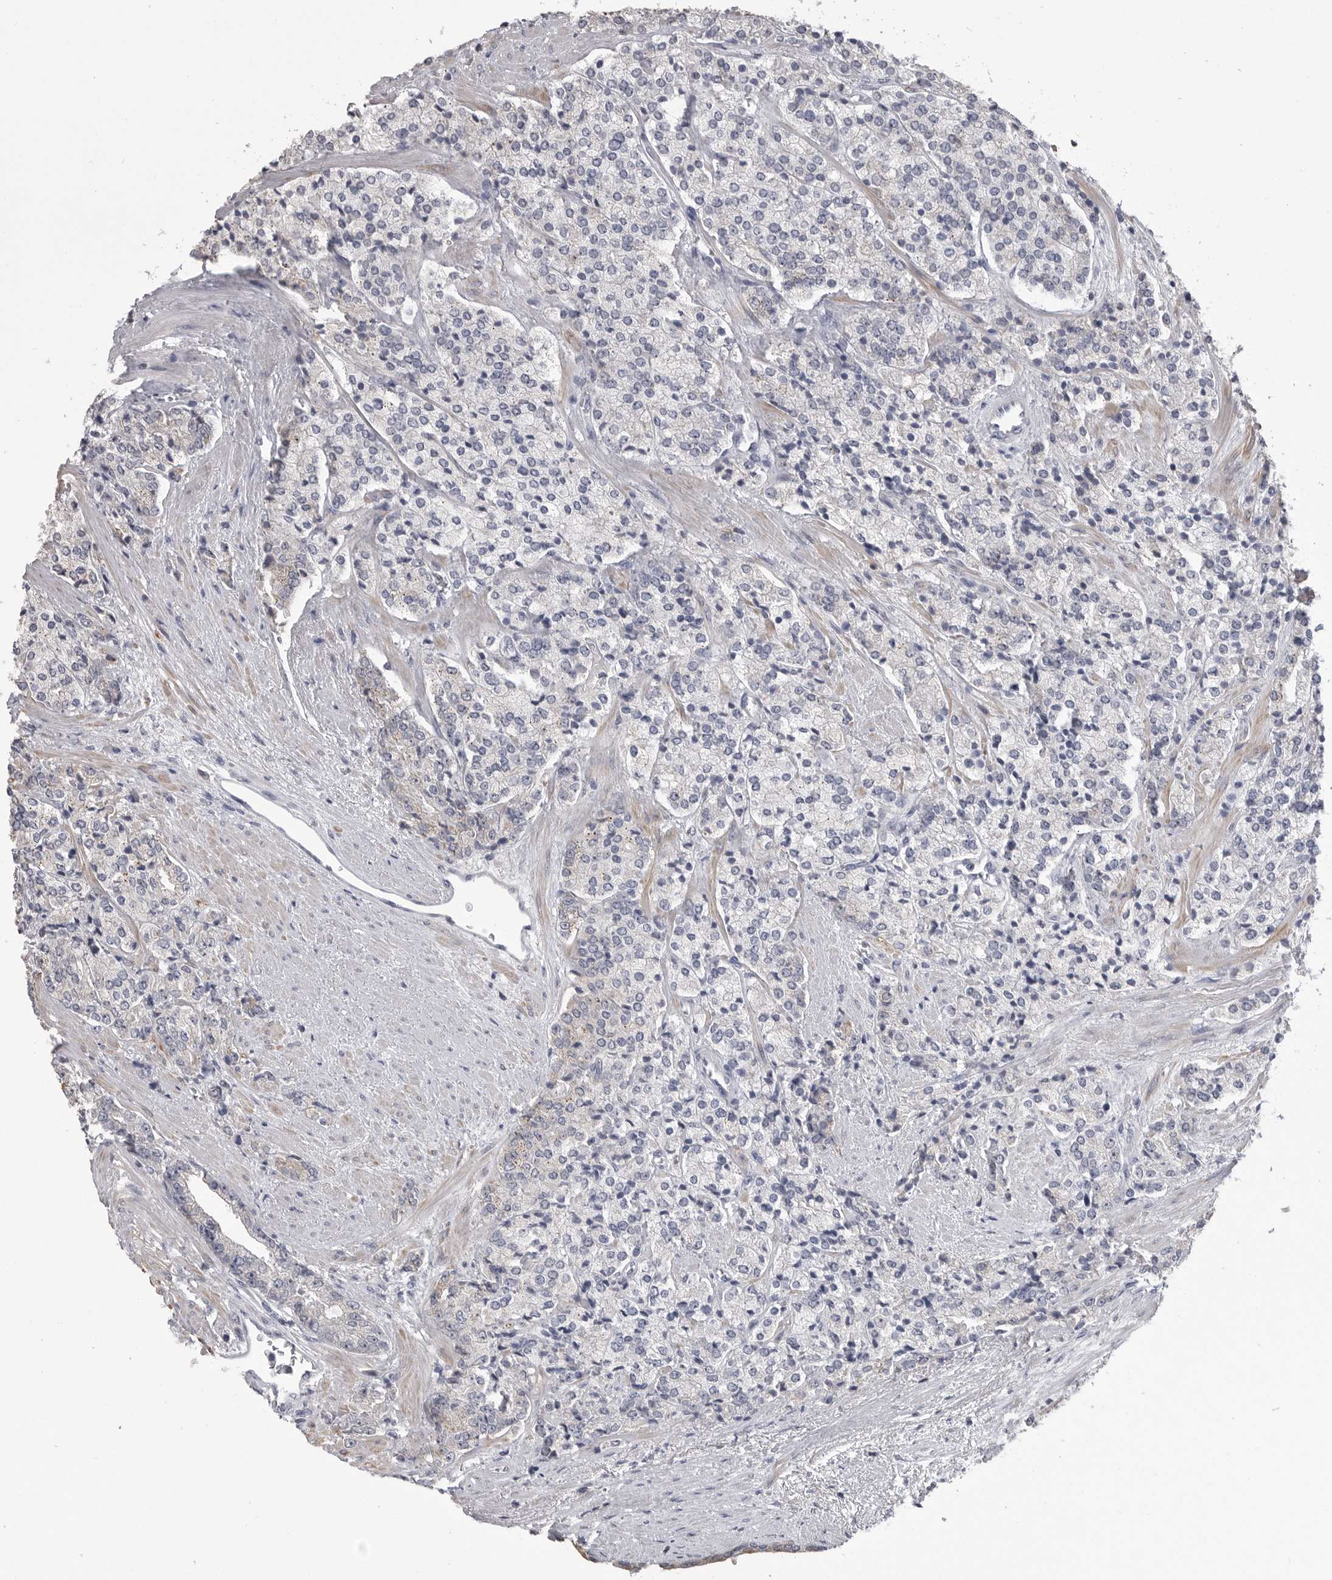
{"staining": {"intensity": "negative", "quantity": "none", "location": "none"}, "tissue": "prostate cancer", "cell_type": "Tumor cells", "image_type": "cancer", "snomed": [{"axis": "morphology", "description": "Adenocarcinoma, High grade"}, {"axis": "topography", "description": "Prostate"}], "caption": "Immunohistochemistry image of human prostate cancer stained for a protein (brown), which displays no expression in tumor cells.", "gene": "CMTM6", "patient": {"sex": "male", "age": 71}}